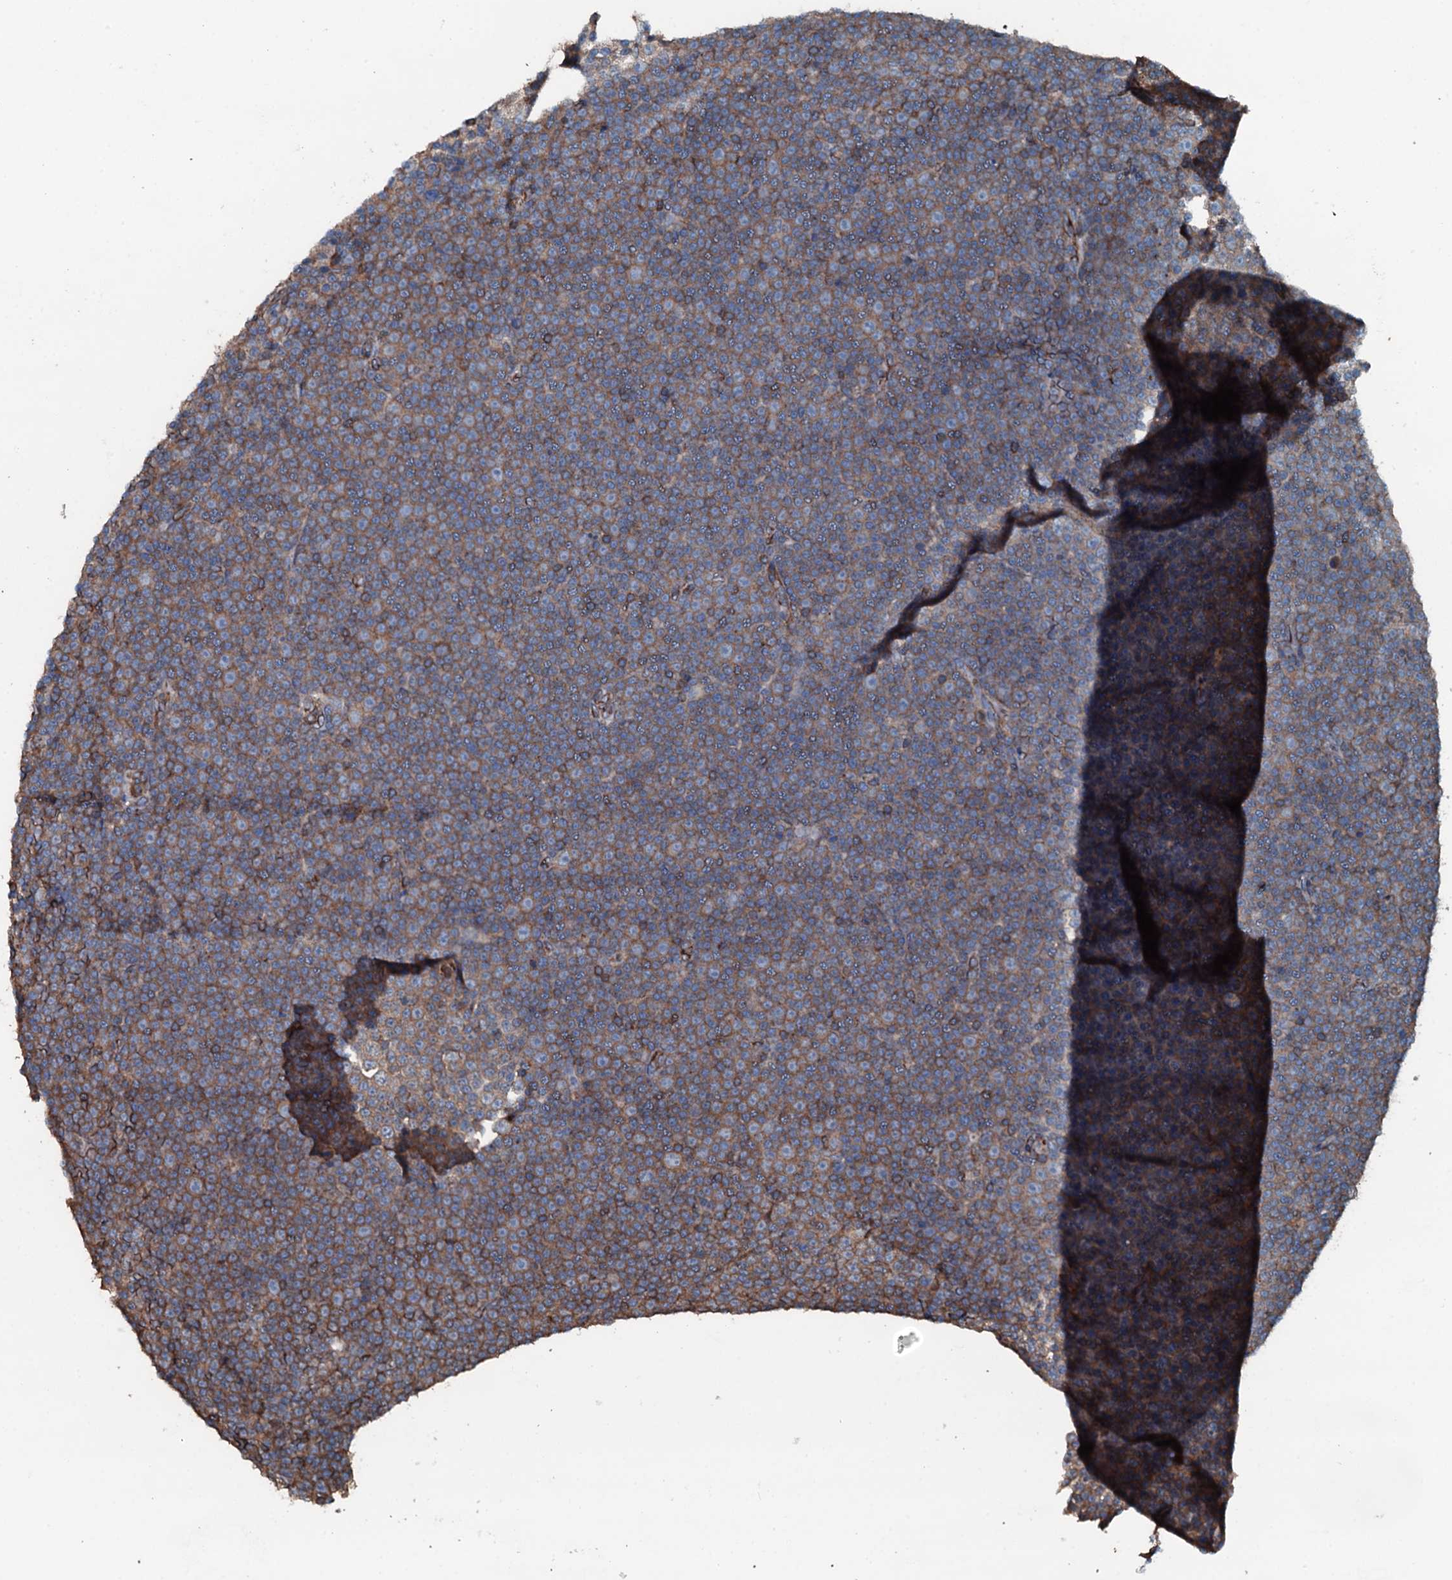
{"staining": {"intensity": "moderate", "quantity": "25%-75%", "location": "cytoplasmic/membranous"}, "tissue": "lymphoma", "cell_type": "Tumor cells", "image_type": "cancer", "snomed": [{"axis": "morphology", "description": "Malignant lymphoma, non-Hodgkin's type, Low grade"}, {"axis": "topography", "description": "Lymph node"}], "caption": "High-magnification brightfield microscopy of low-grade malignant lymphoma, non-Hodgkin's type stained with DAB (3,3'-diaminobenzidine) (brown) and counterstained with hematoxylin (blue). tumor cells exhibit moderate cytoplasmic/membranous positivity is seen in about25%-75% of cells.", "gene": "SLC25A38", "patient": {"sex": "female", "age": 67}}